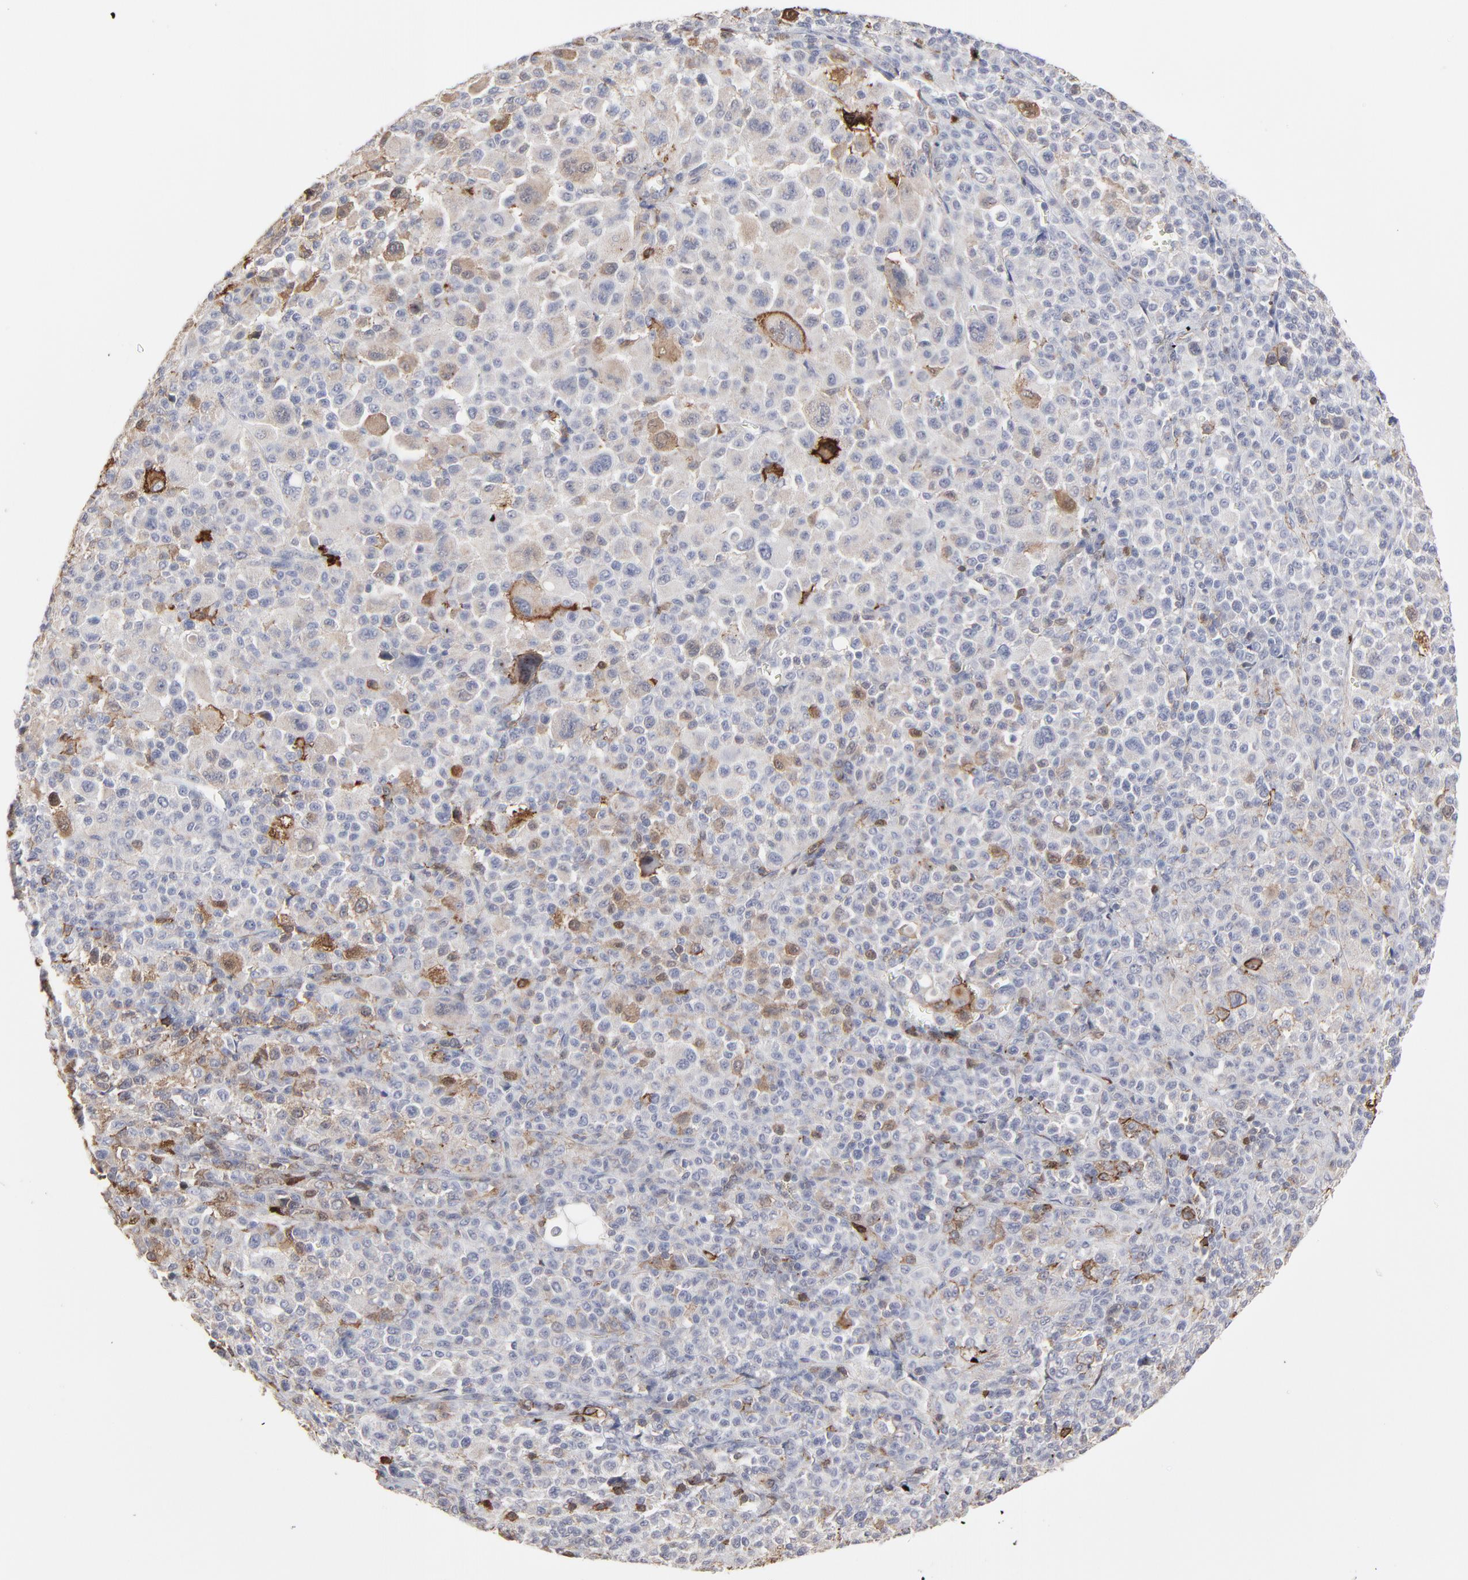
{"staining": {"intensity": "weak", "quantity": "25%-75%", "location": "cytoplasmic/membranous"}, "tissue": "melanoma", "cell_type": "Tumor cells", "image_type": "cancer", "snomed": [{"axis": "morphology", "description": "Malignant melanoma, Metastatic site"}, {"axis": "topography", "description": "Skin"}], "caption": "A histopathology image of human melanoma stained for a protein reveals weak cytoplasmic/membranous brown staining in tumor cells.", "gene": "SLC6A14", "patient": {"sex": "female", "age": 74}}